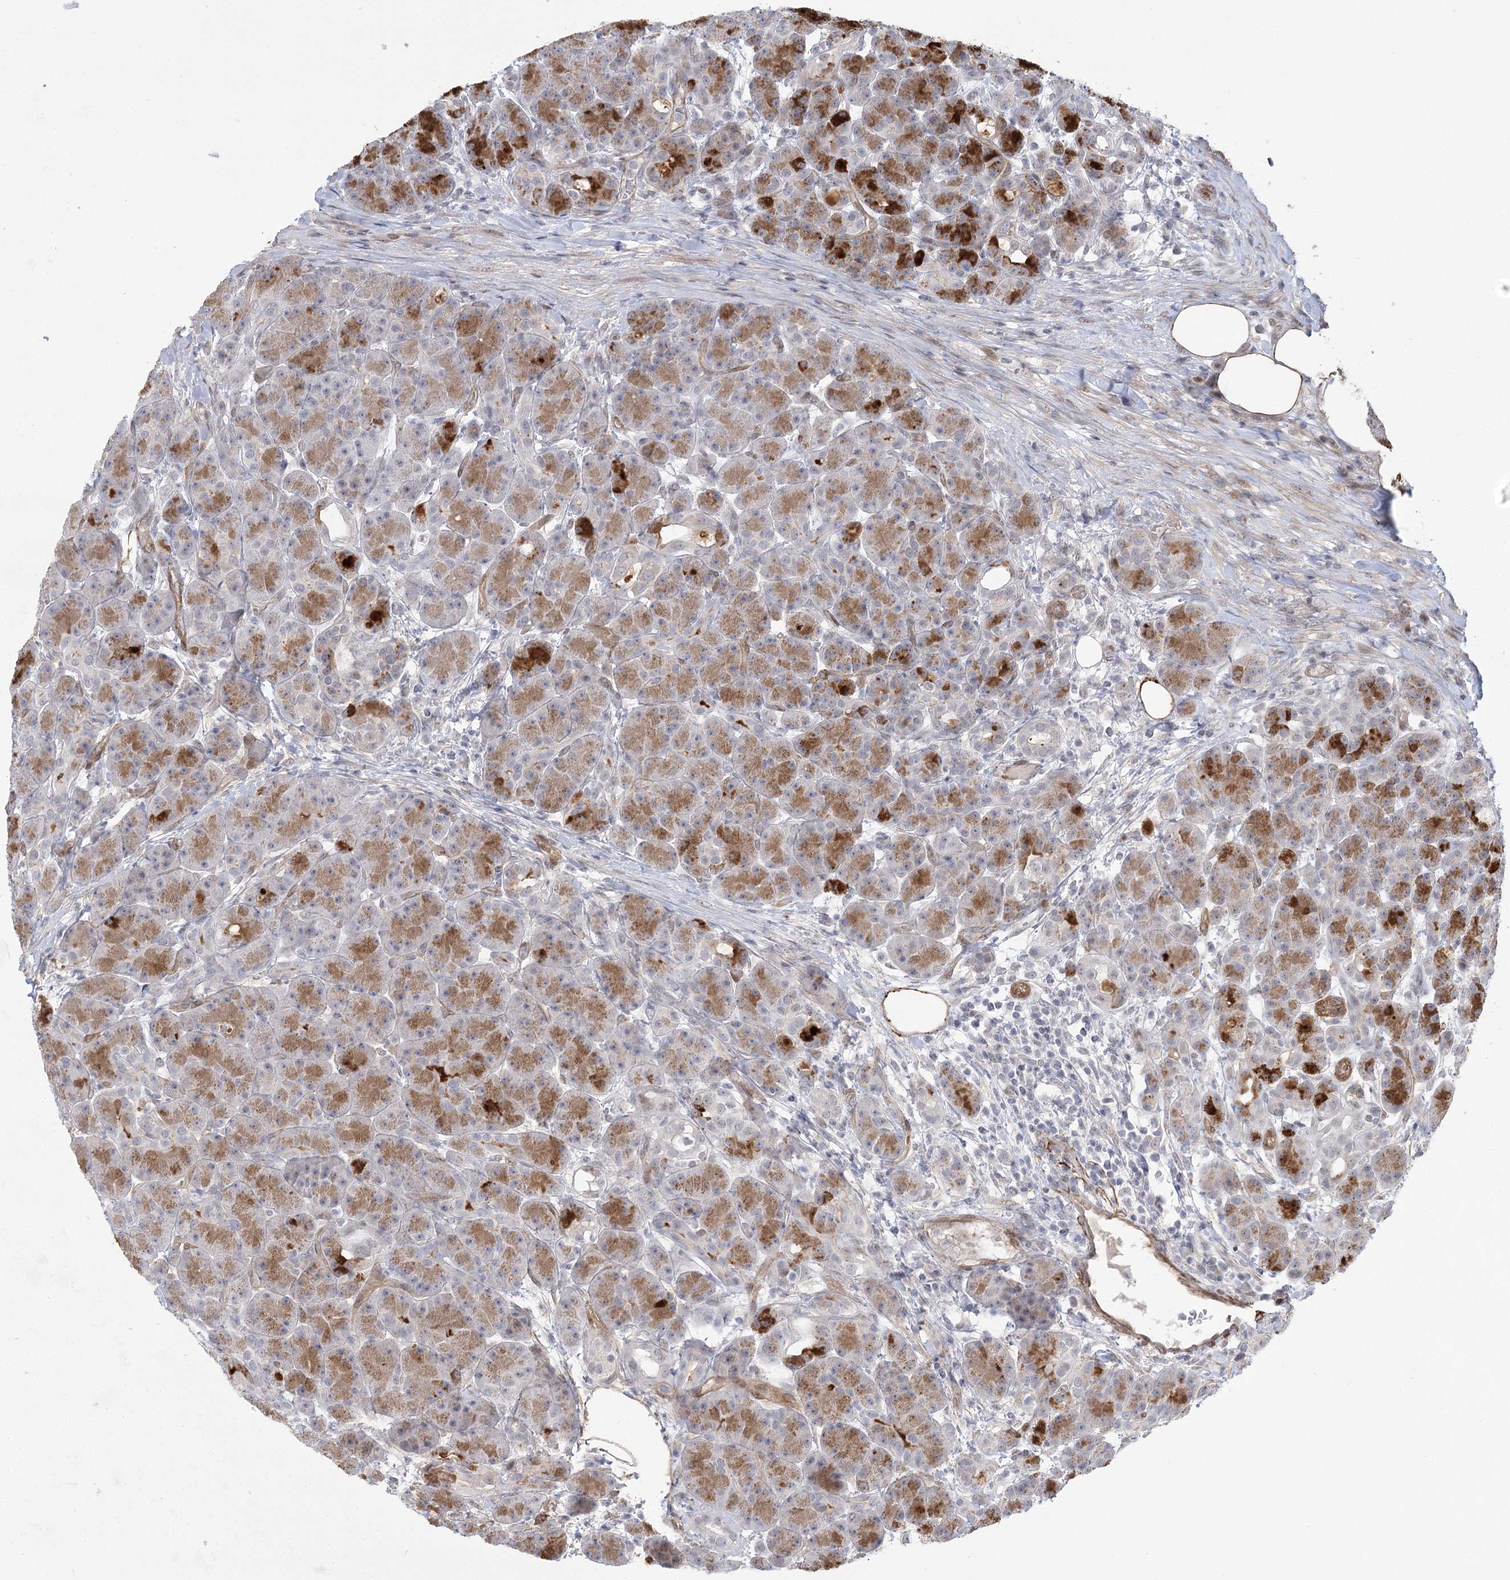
{"staining": {"intensity": "strong", "quantity": "25%-75%", "location": "cytoplasmic/membranous"}, "tissue": "pancreas", "cell_type": "Exocrine glandular cells", "image_type": "normal", "snomed": [{"axis": "morphology", "description": "Normal tissue, NOS"}, {"axis": "topography", "description": "Pancreas"}], "caption": "A micrograph of pancreas stained for a protein displays strong cytoplasmic/membranous brown staining in exocrine glandular cells.", "gene": "AMTN", "patient": {"sex": "male", "age": 63}}